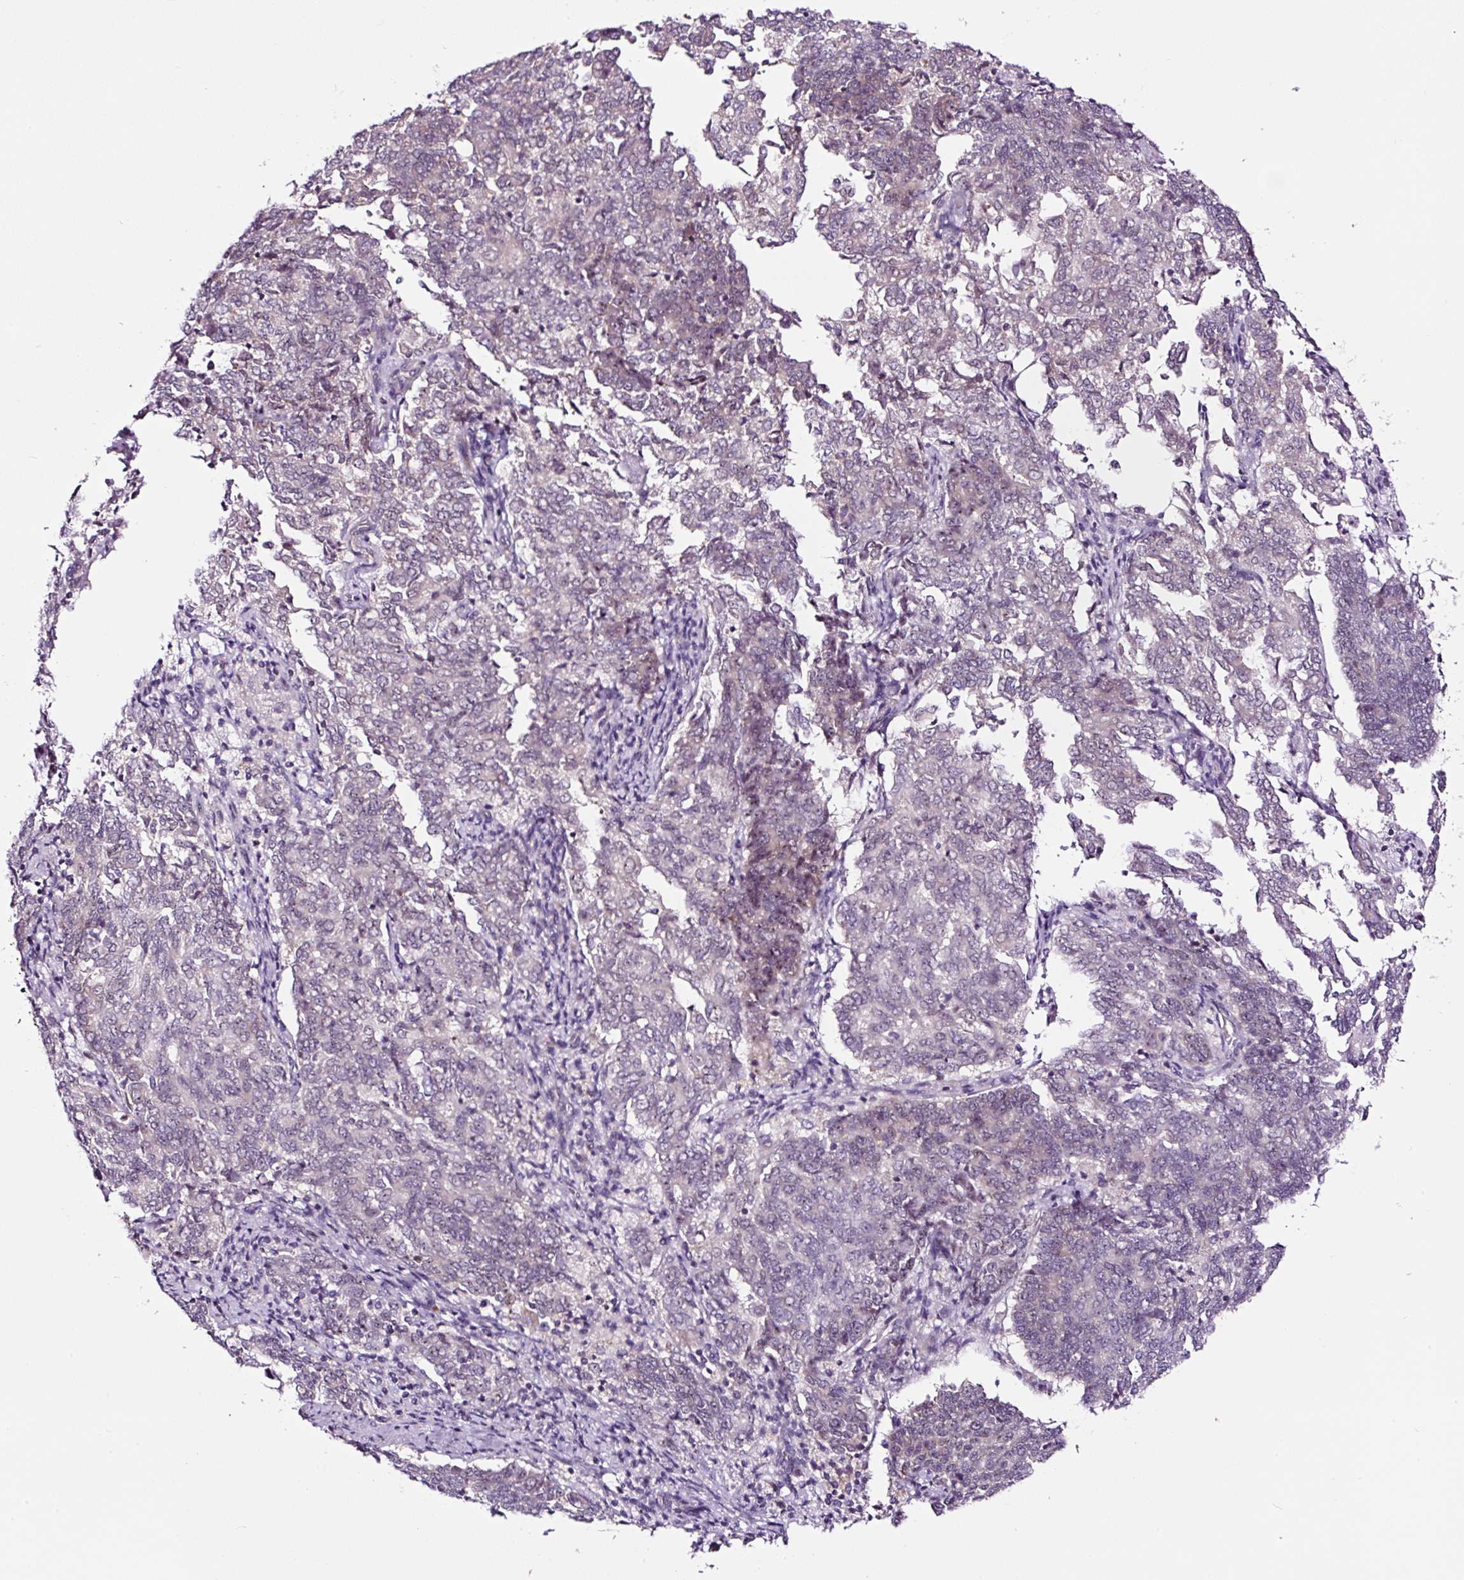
{"staining": {"intensity": "negative", "quantity": "none", "location": "none"}, "tissue": "endometrial cancer", "cell_type": "Tumor cells", "image_type": "cancer", "snomed": [{"axis": "morphology", "description": "Adenocarcinoma, NOS"}, {"axis": "topography", "description": "Endometrium"}], "caption": "DAB (3,3'-diaminobenzidine) immunohistochemical staining of adenocarcinoma (endometrial) reveals no significant expression in tumor cells.", "gene": "NOM1", "patient": {"sex": "female", "age": 80}}